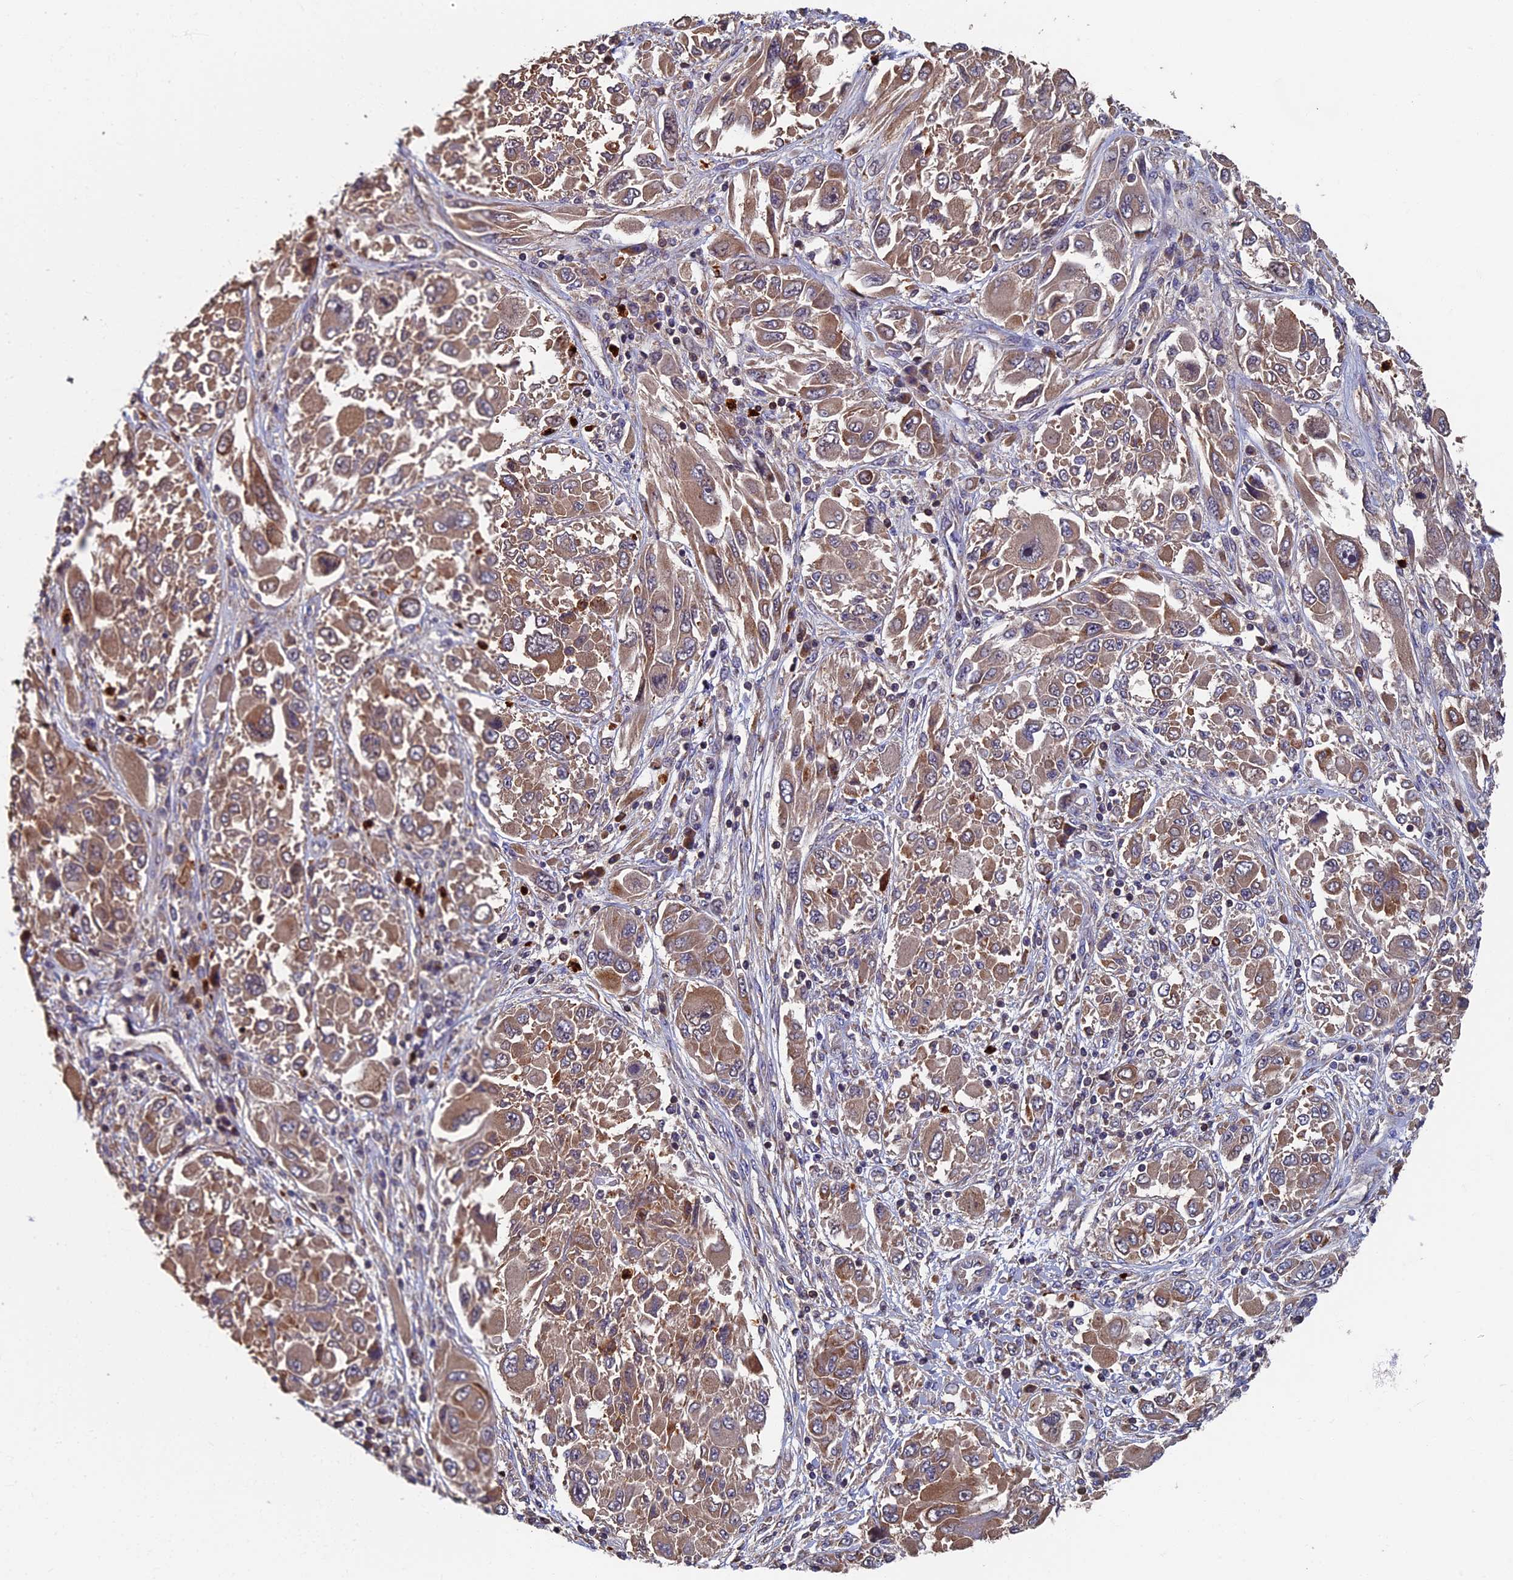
{"staining": {"intensity": "moderate", "quantity": ">75%", "location": "cytoplasmic/membranous"}, "tissue": "melanoma", "cell_type": "Tumor cells", "image_type": "cancer", "snomed": [{"axis": "morphology", "description": "Malignant melanoma, NOS"}, {"axis": "topography", "description": "Skin"}], "caption": "High-power microscopy captured an IHC micrograph of malignant melanoma, revealing moderate cytoplasmic/membranous expression in approximately >75% of tumor cells.", "gene": "TNK2", "patient": {"sex": "female", "age": 91}}